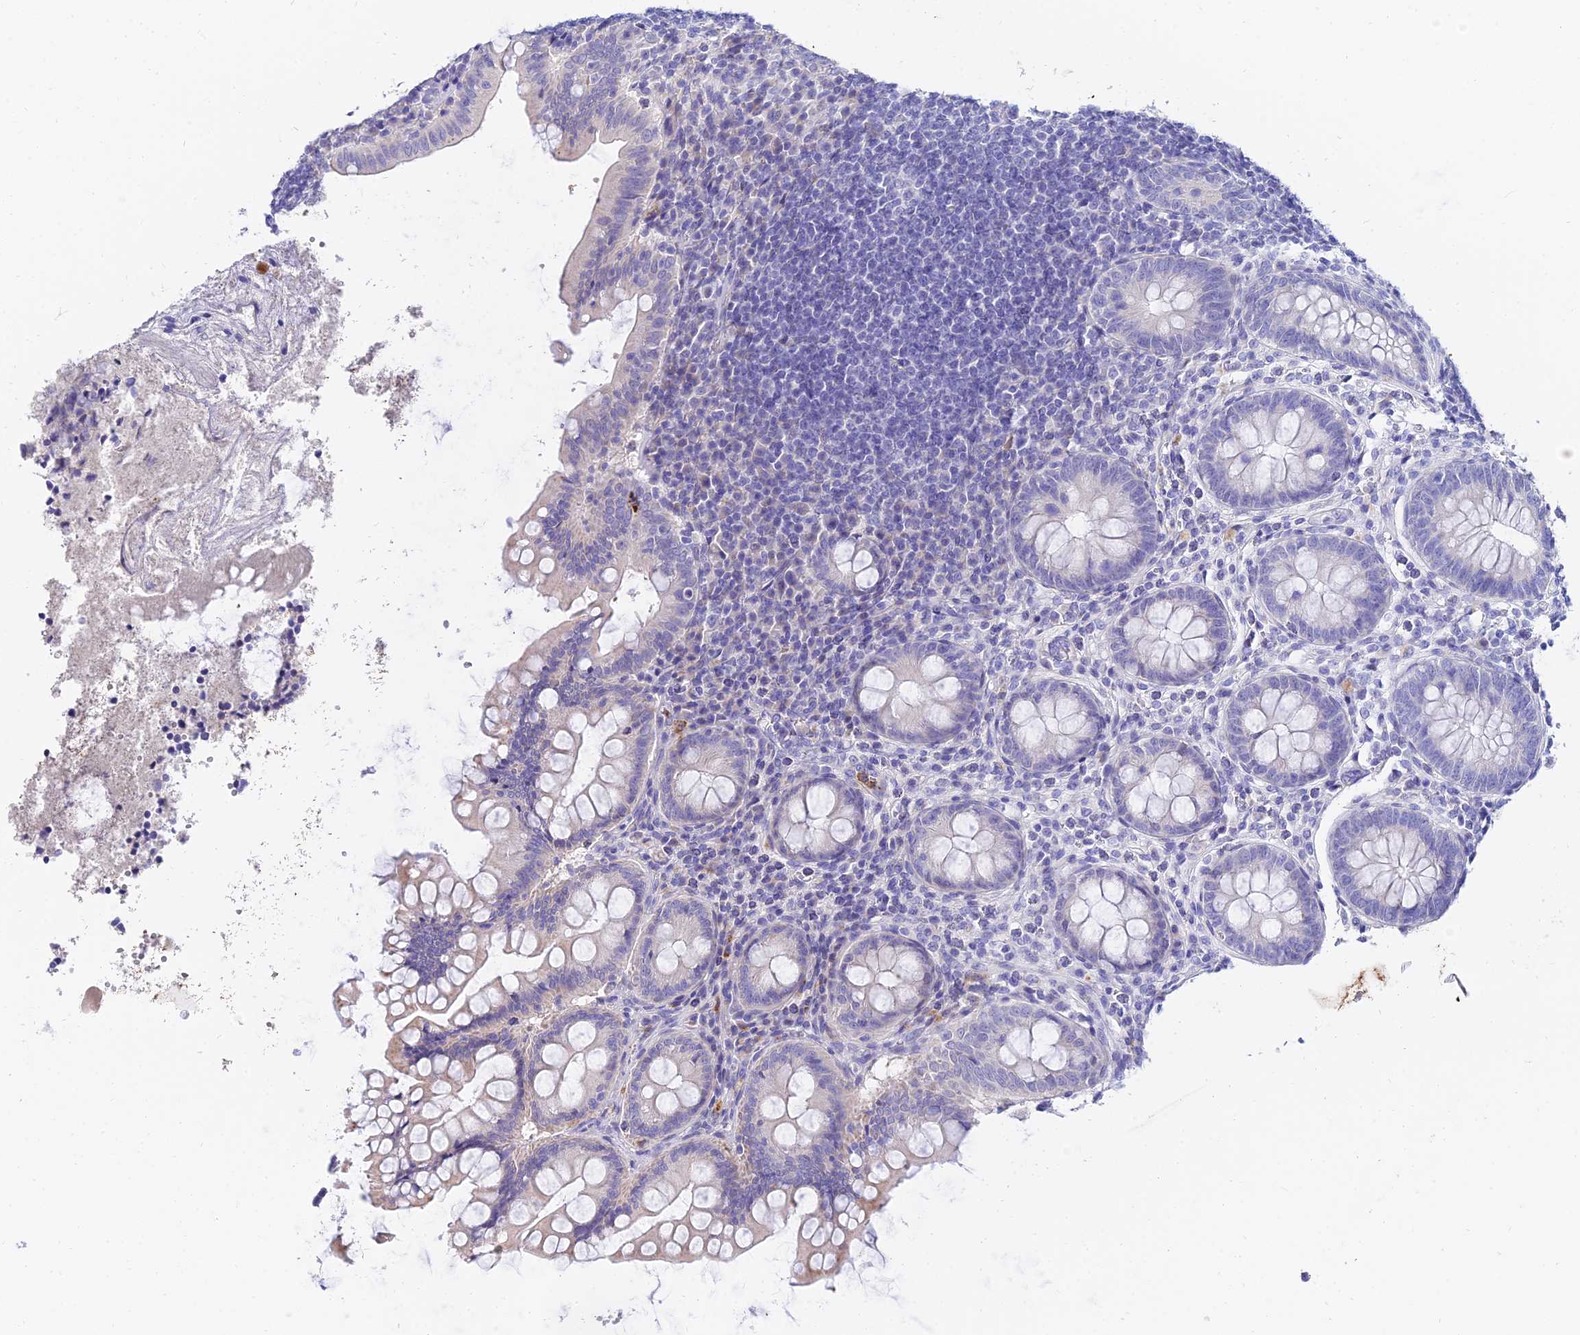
{"staining": {"intensity": "weak", "quantity": "<25%", "location": "cytoplasmic/membranous"}, "tissue": "appendix", "cell_type": "Glandular cells", "image_type": "normal", "snomed": [{"axis": "morphology", "description": "Normal tissue, NOS"}, {"axis": "topography", "description": "Appendix"}], "caption": "A micrograph of human appendix is negative for staining in glandular cells.", "gene": "VWC2L", "patient": {"sex": "female", "age": 33}}